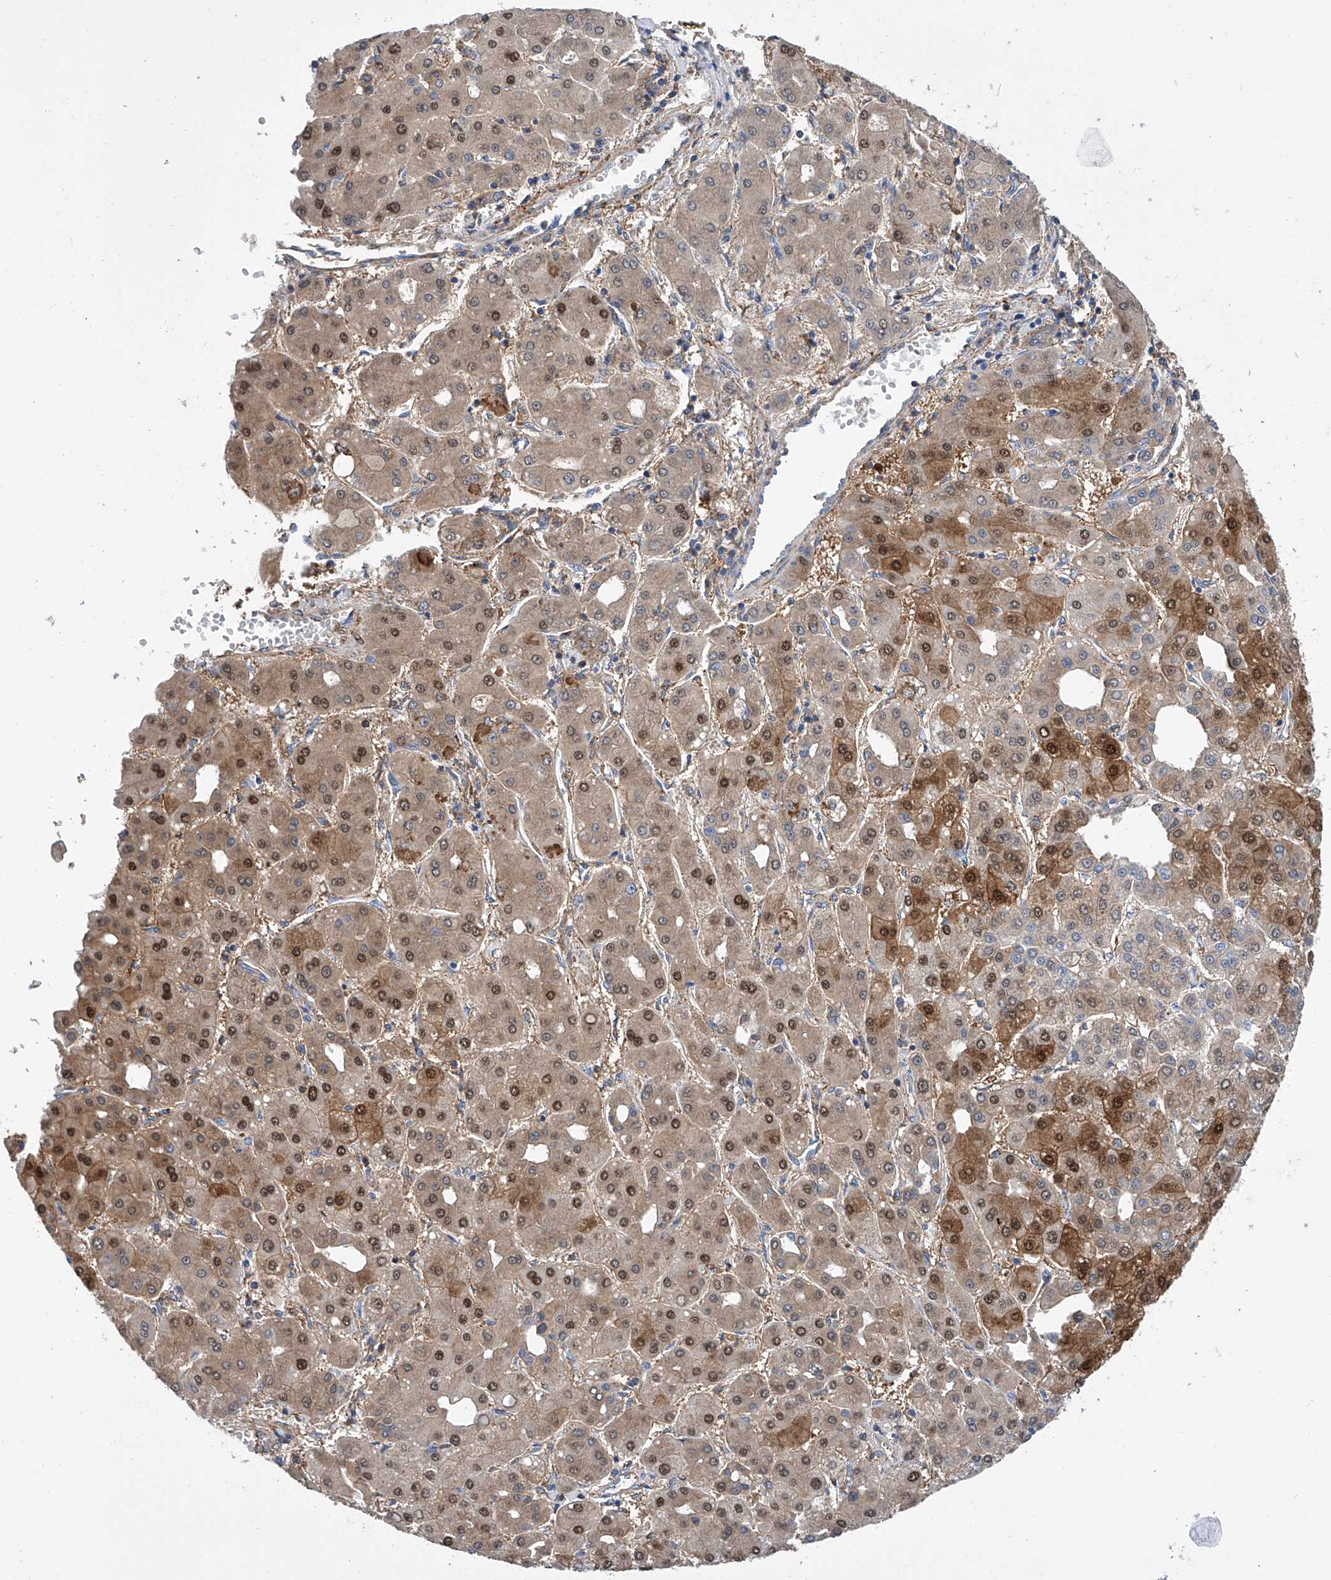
{"staining": {"intensity": "moderate", "quantity": "25%-75%", "location": "cytoplasmic/membranous,nuclear"}, "tissue": "liver cancer", "cell_type": "Tumor cells", "image_type": "cancer", "snomed": [{"axis": "morphology", "description": "Carcinoma, Hepatocellular, NOS"}, {"axis": "topography", "description": "Liver"}], "caption": "Liver cancer (hepatocellular carcinoma) was stained to show a protein in brown. There is medium levels of moderate cytoplasmic/membranous and nuclear positivity in about 25%-75% of tumor cells. The staining was performed using DAB (3,3'-diaminobenzidine), with brown indicating positive protein expression. Nuclei are stained blue with hematoxylin.", "gene": "GPT", "patient": {"sex": "male", "age": 65}}